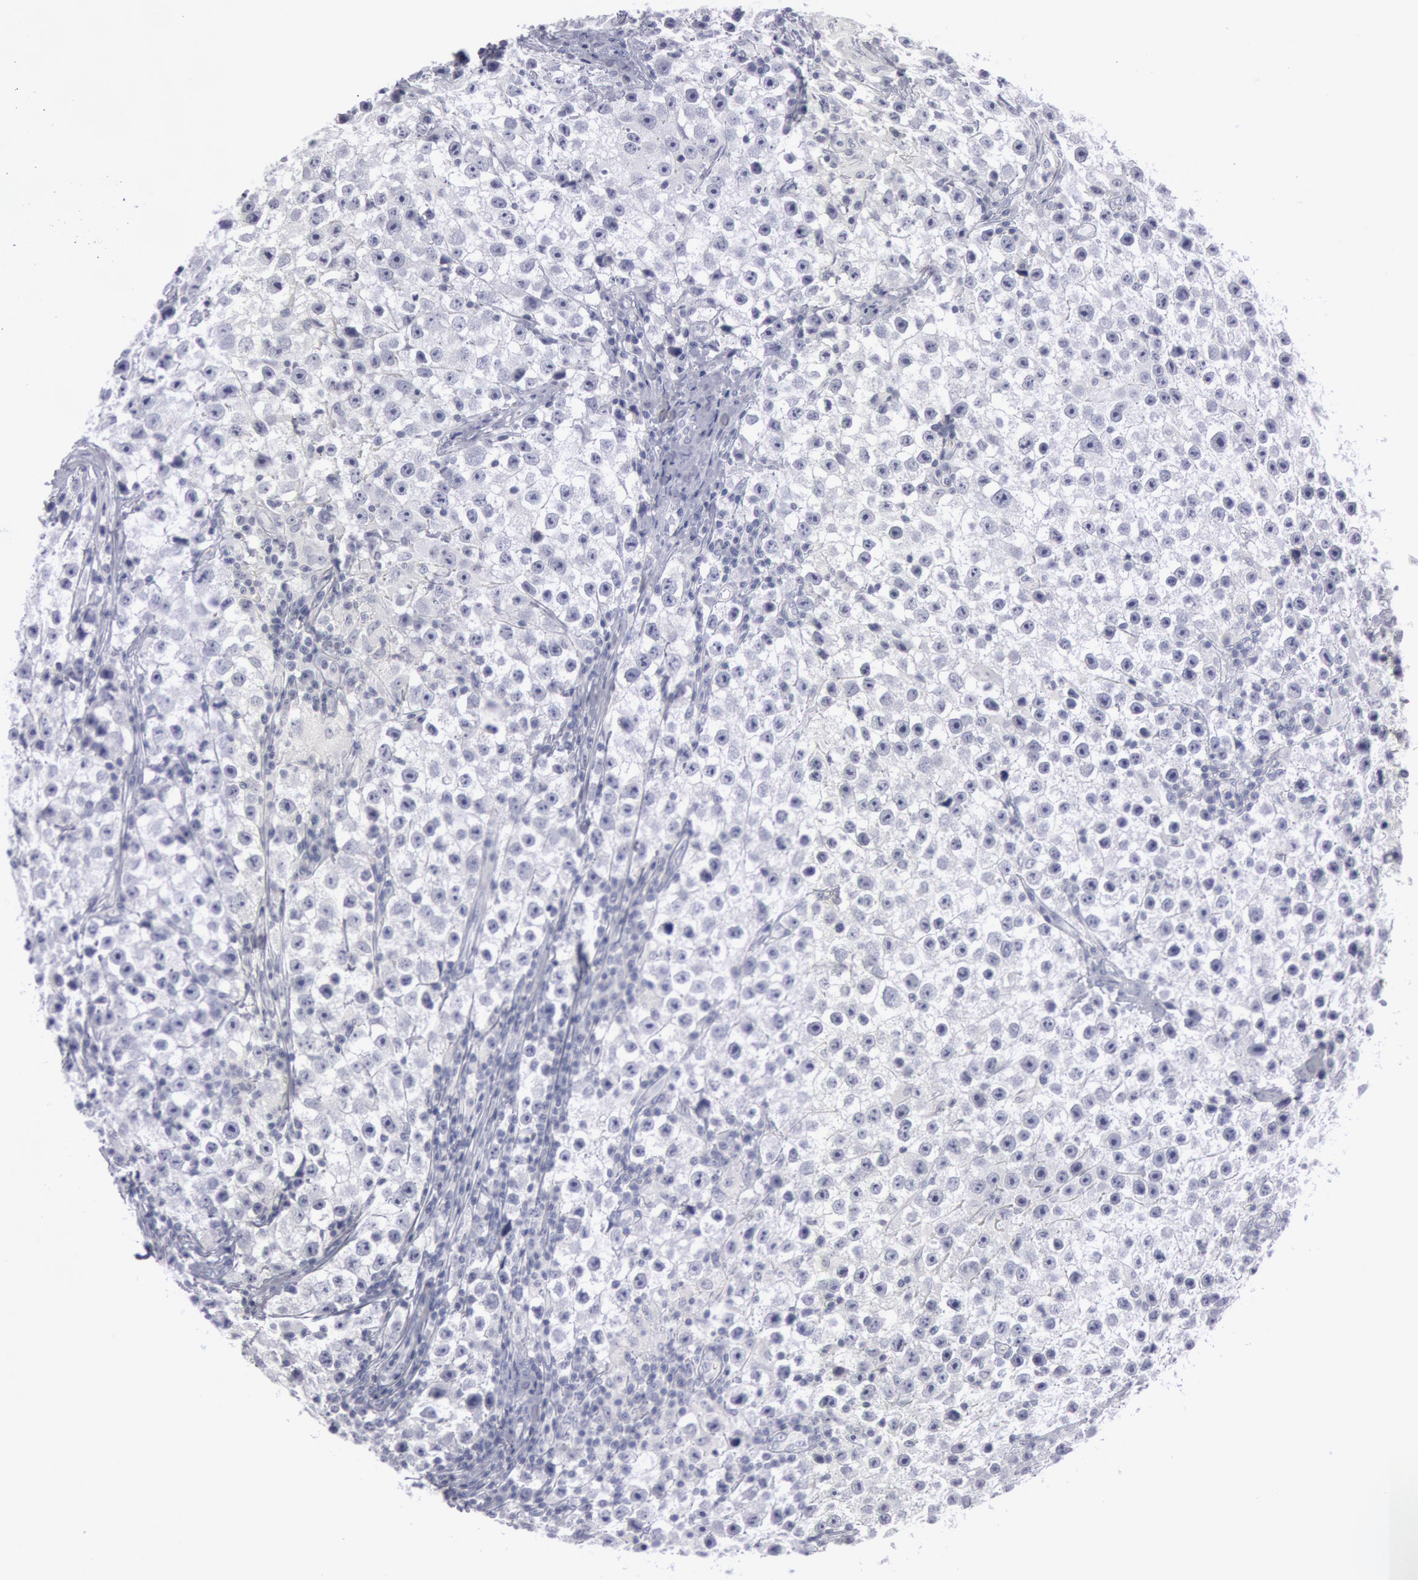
{"staining": {"intensity": "negative", "quantity": "none", "location": "none"}, "tissue": "testis cancer", "cell_type": "Tumor cells", "image_type": "cancer", "snomed": [{"axis": "morphology", "description": "Seminoma, NOS"}, {"axis": "topography", "description": "Testis"}], "caption": "Testis cancer was stained to show a protein in brown. There is no significant staining in tumor cells.", "gene": "KRT16", "patient": {"sex": "male", "age": 35}}